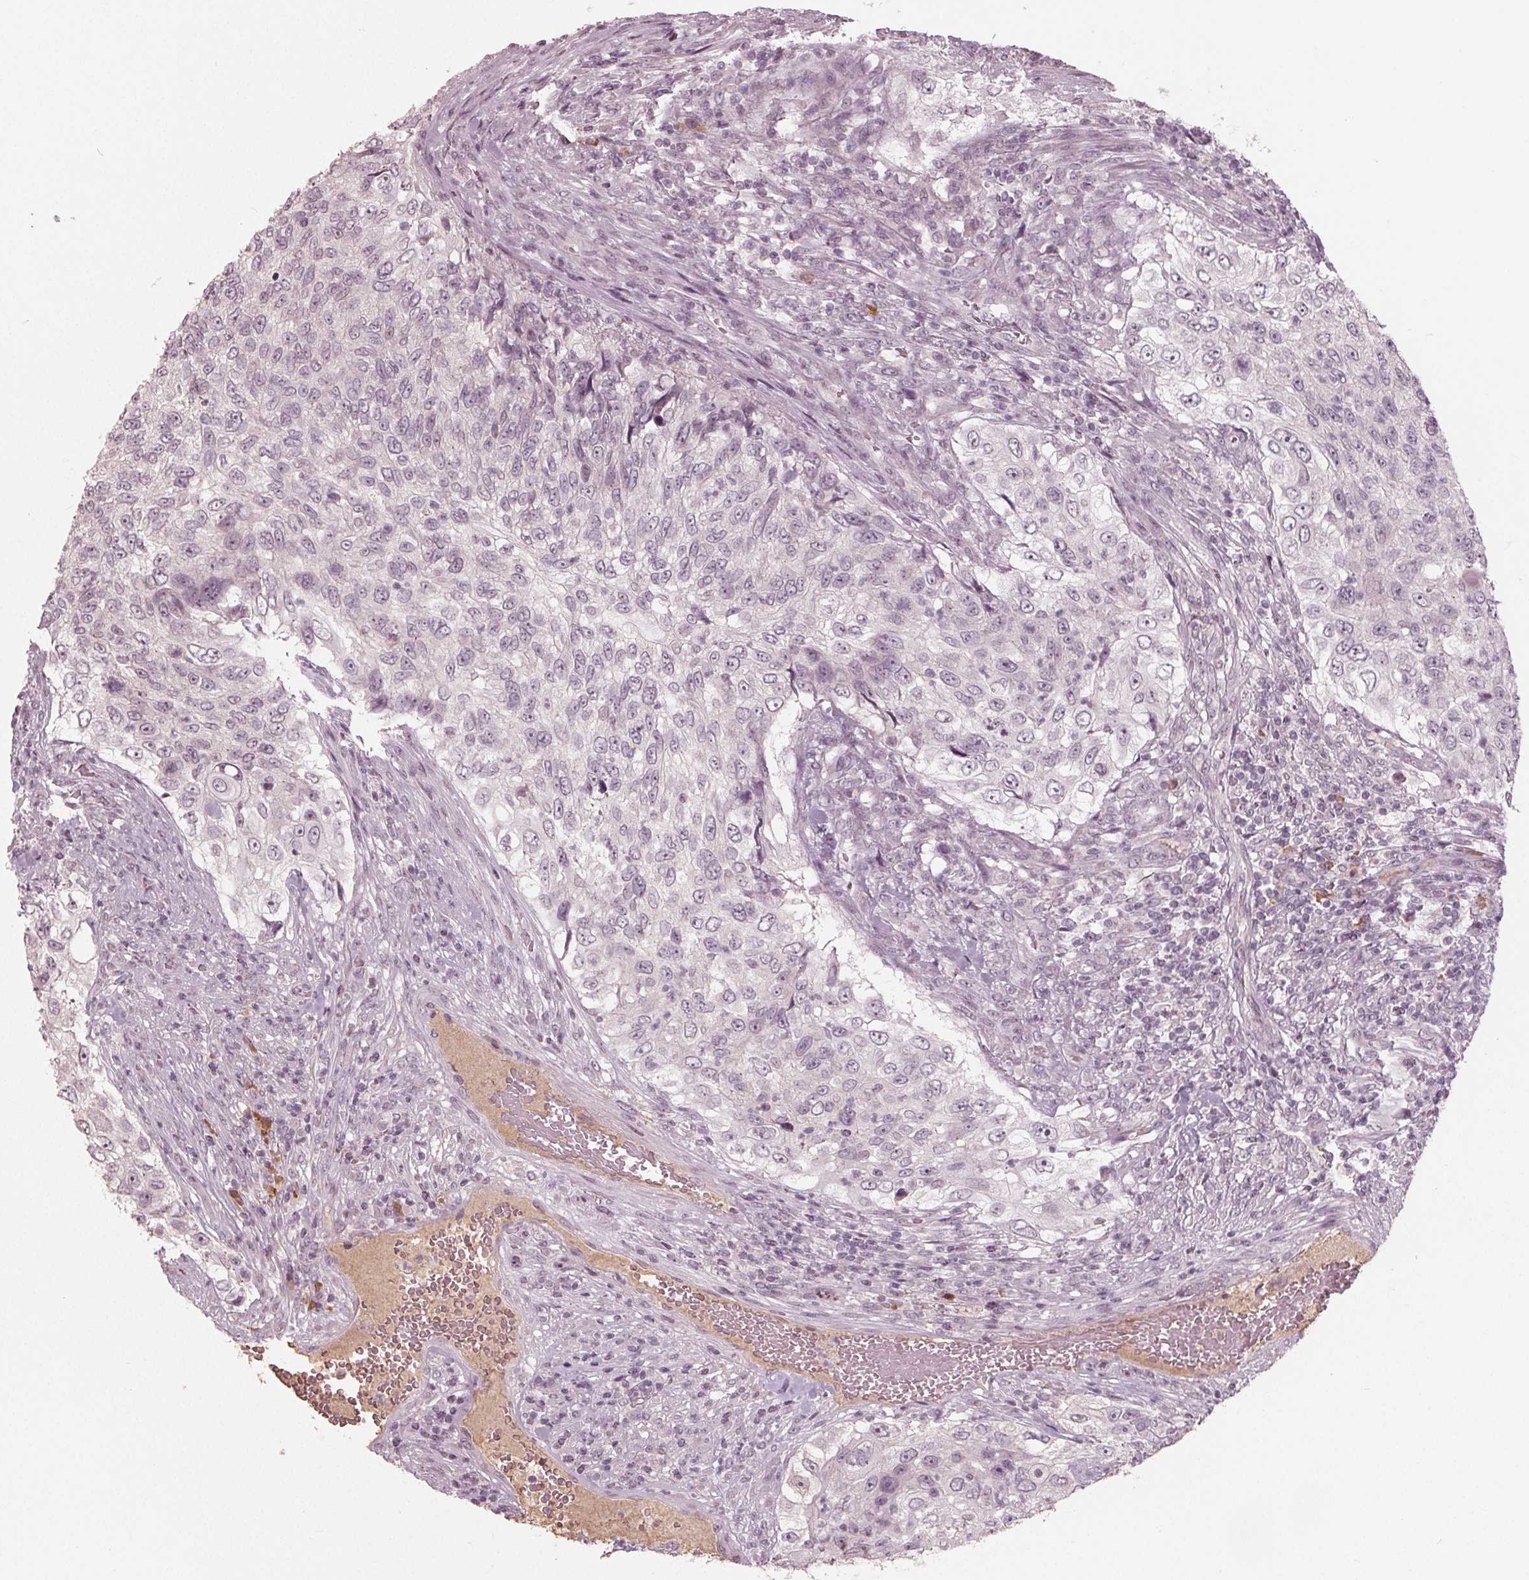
{"staining": {"intensity": "negative", "quantity": "none", "location": "none"}, "tissue": "urothelial cancer", "cell_type": "Tumor cells", "image_type": "cancer", "snomed": [{"axis": "morphology", "description": "Urothelial carcinoma, High grade"}, {"axis": "topography", "description": "Urinary bladder"}], "caption": "A micrograph of urothelial cancer stained for a protein demonstrates no brown staining in tumor cells.", "gene": "CXCL16", "patient": {"sex": "female", "age": 60}}